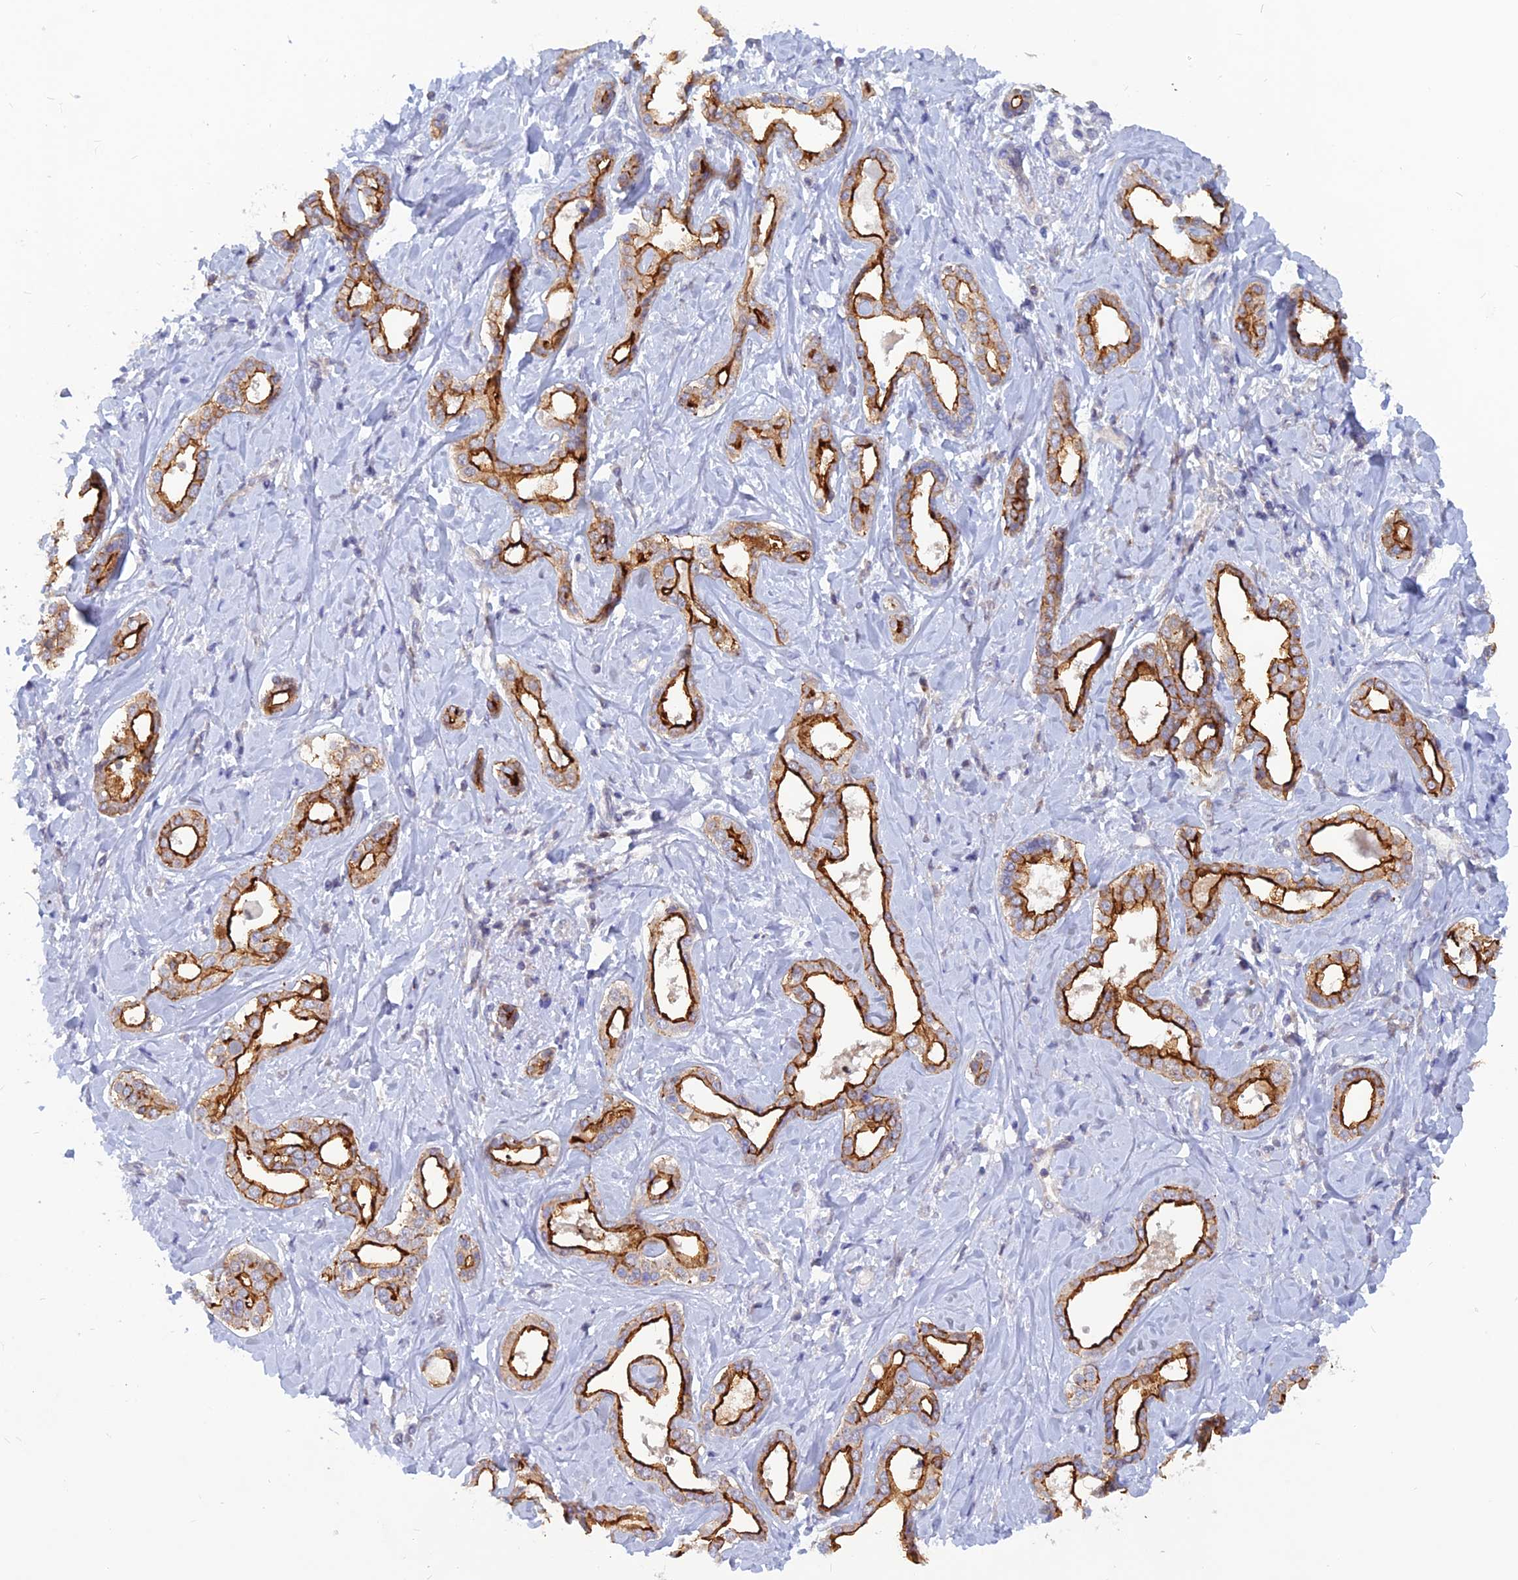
{"staining": {"intensity": "strong", "quantity": ">75%", "location": "cytoplasmic/membranous"}, "tissue": "liver cancer", "cell_type": "Tumor cells", "image_type": "cancer", "snomed": [{"axis": "morphology", "description": "Cholangiocarcinoma"}, {"axis": "topography", "description": "Liver"}], "caption": "Protein staining exhibits strong cytoplasmic/membranous staining in about >75% of tumor cells in cholangiocarcinoma (liver).", "gene": "DNAJC16", "patient": {"sex": "female", "age": 77}}